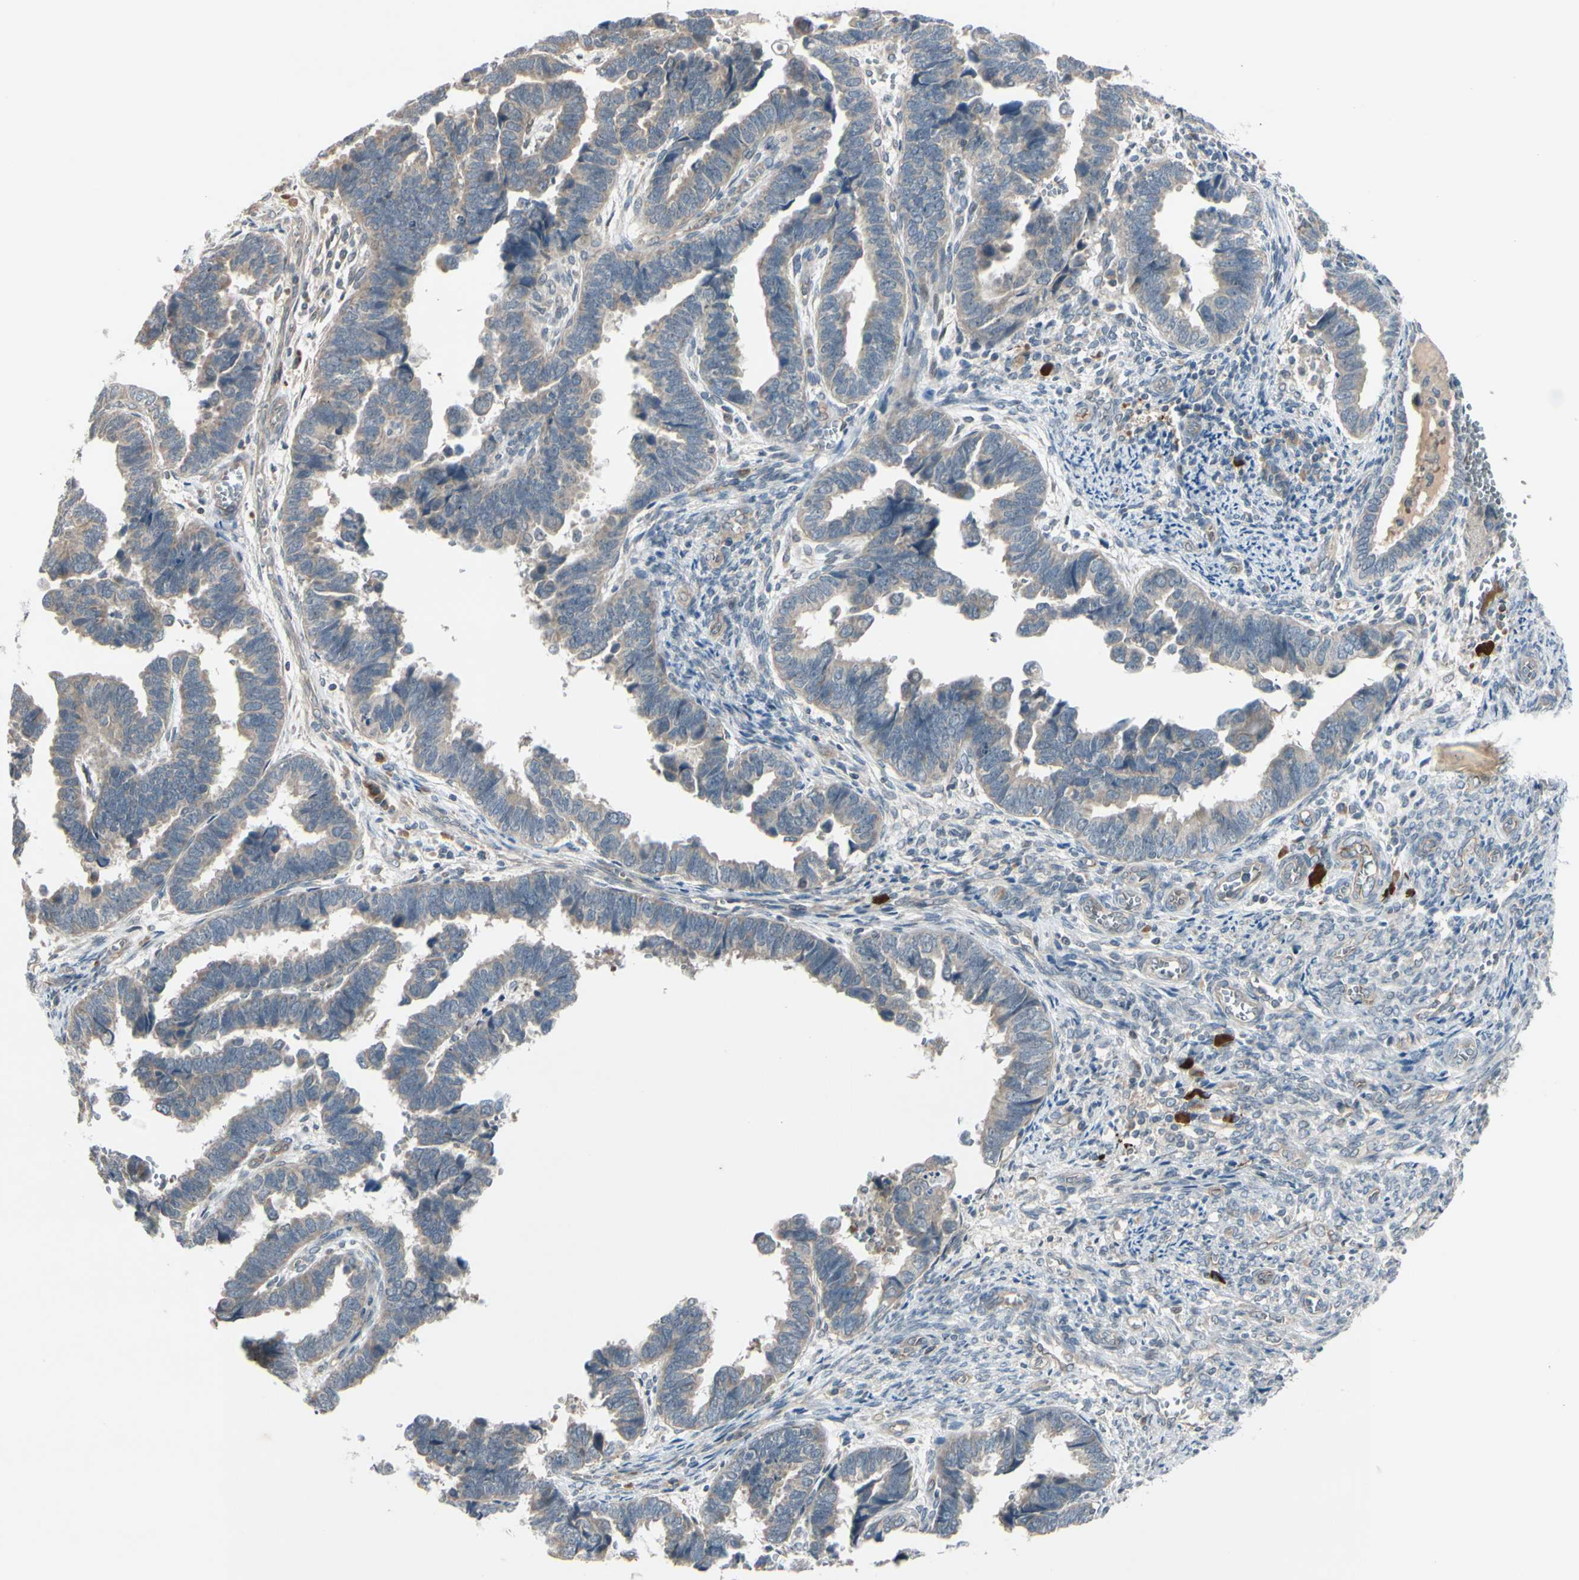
{"staining": {"intensity": "negative", "quantity": "none", "location": "none"}, "tissue": "endometrial cancer", "cell_type": "Tumor cells", "image_type": "cancer", "snomed": [{"axis": "morphology", "description": "Adenocarcinoma, NOS"}, {"axis": "topography", "description": "Endometrium"}], "caption": "This micrograph is of endometrial cancer stained with immunohistochemistry (IHC) to label a protein in brown with the nuclei are counter-stained blue. There is no staining in tumor cells. (DAB (3,3'-diaminobenzidine) immunohistochemistry with hematoxylin counter stain).", "gene": "FGF10", "patient": {"sex": "female", "age": 75}}